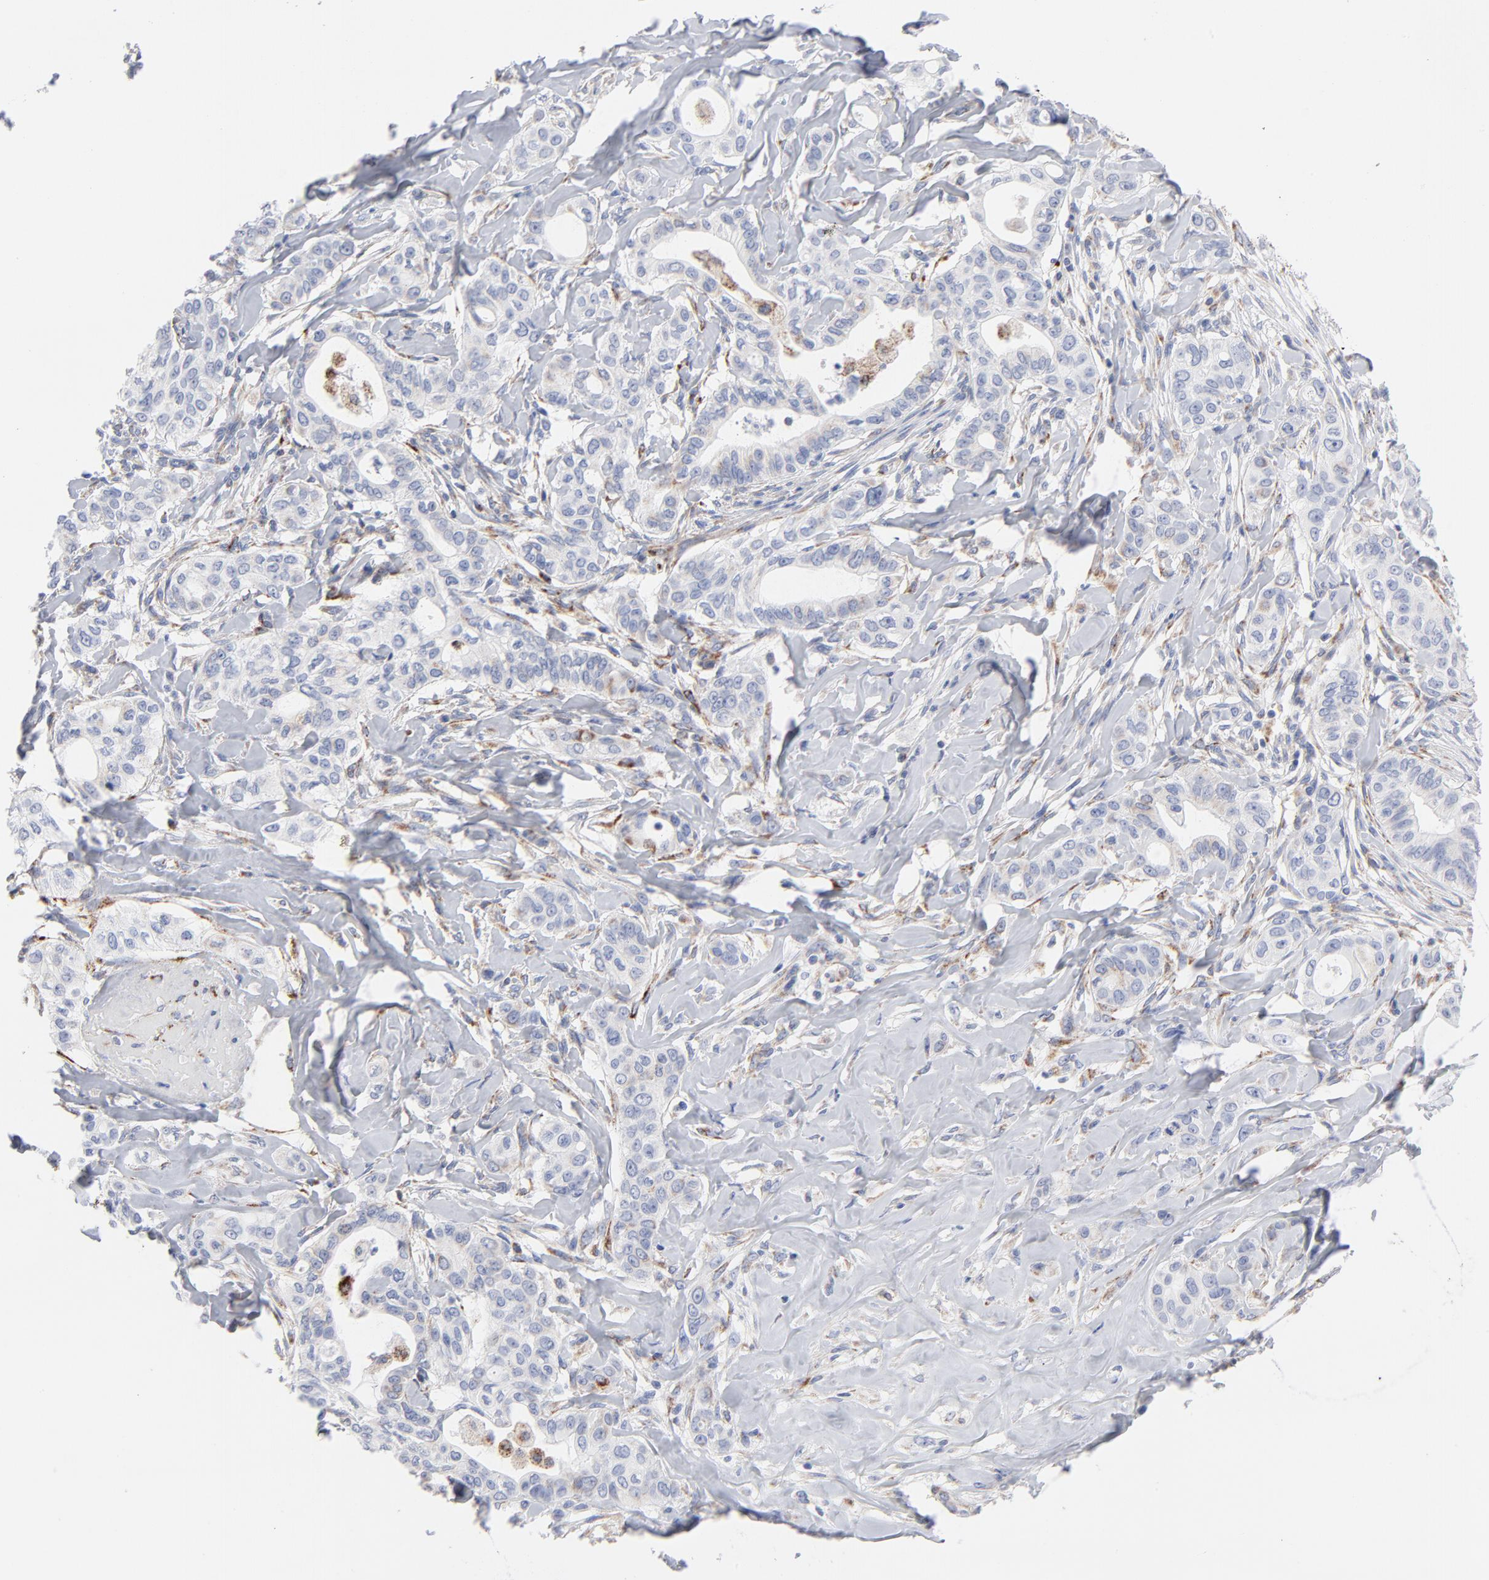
{"staining": {"intensity": "negative", "quantity": "none", "location": "none"}, "tissue": "liver cancer", "cell_type": "Tumor cells", "image_type": "cancer", "snomed": [{"axis": "morphology", "description": "Cholangiocarcinoma"}, {"axis": "topography", "description": "Liver"}], "caption": "Liver cholangiocarcinoma was stained to show a protein in brown. There is no significant expression in tumor cells.", "gene": "CHCHD10", "patient": {"sex": "female", "age": 67}}